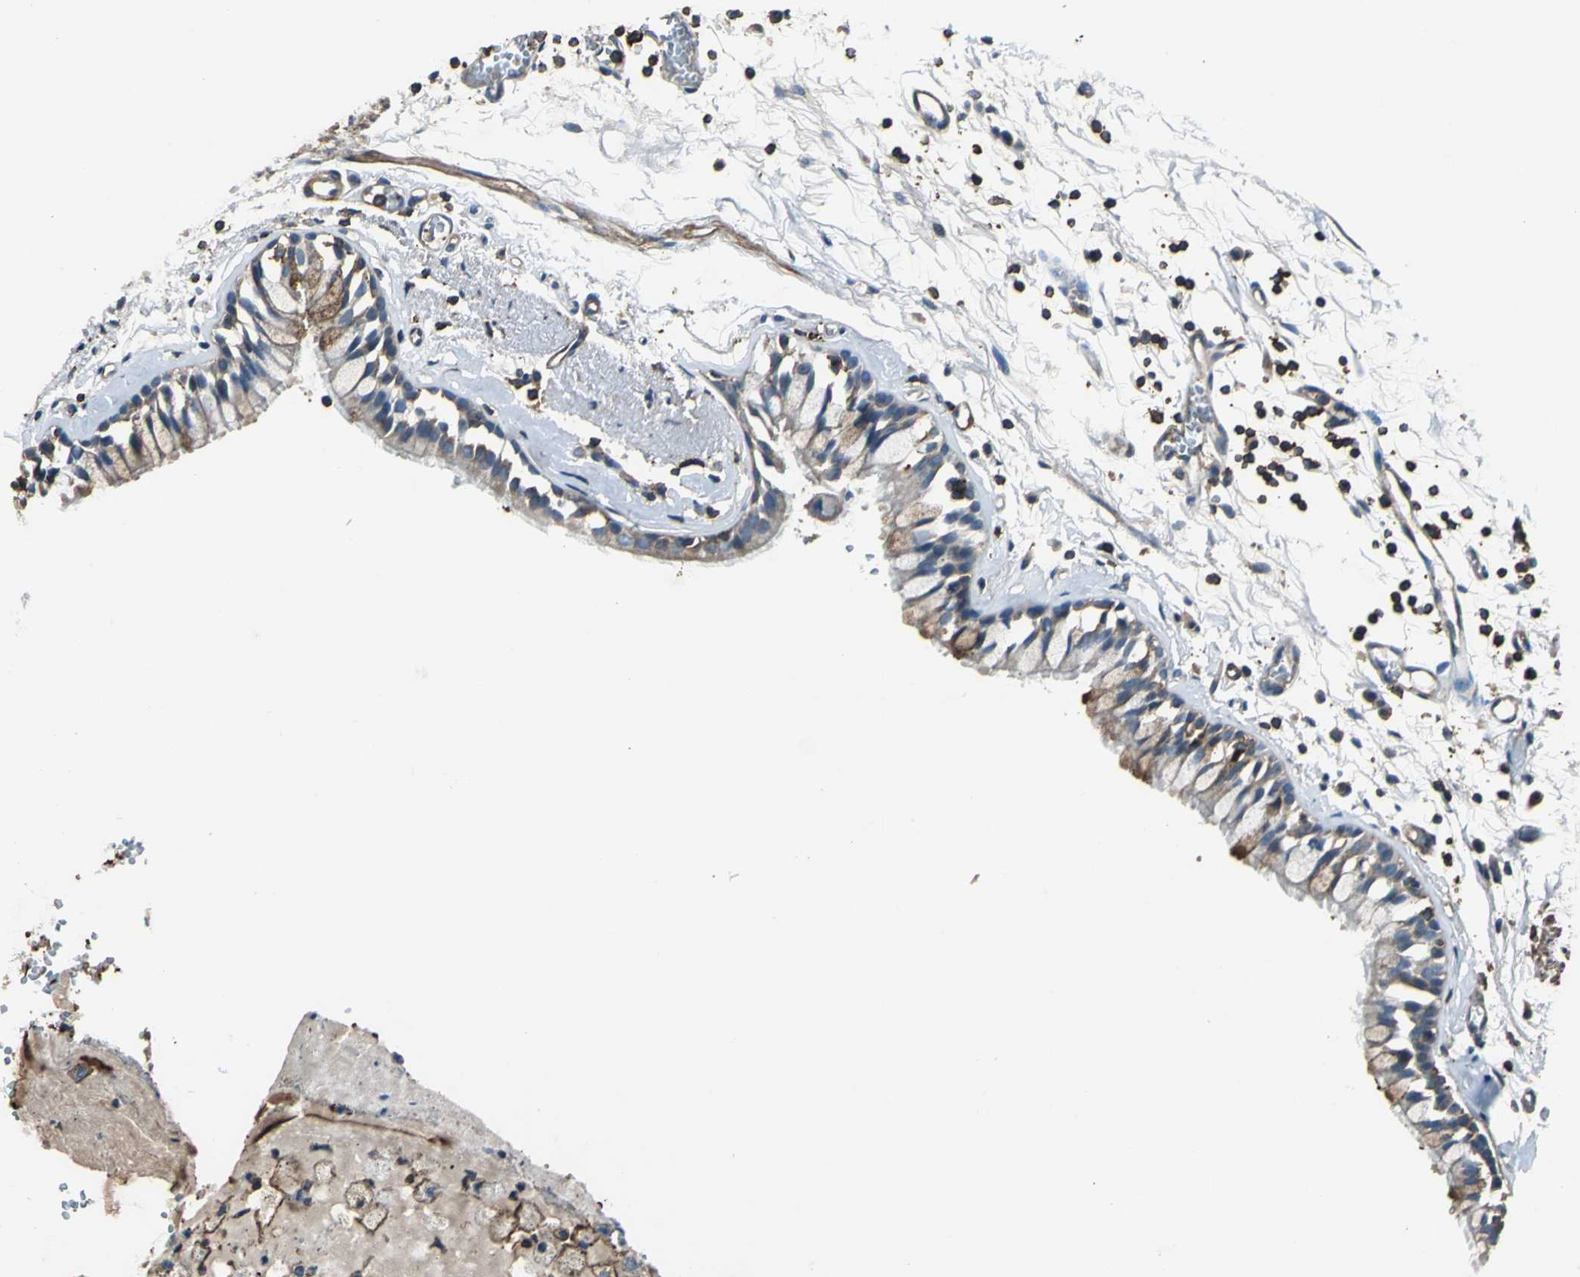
{"staining": {"intensity": "moderate", "quantity": ">75%", "location": "cytoplasmic/membranous"}, "tissue": "bronchus", "cell_type": "Respiratory epithelial cells", "image_type": "normal", "snomed": [{"axis": "morphology", "description": "Normal tissue, NOS"}, {"axis": "topography", "description": "Bronchus"}, {"axis": "topography", "description": "Lung"}], "caption": "Immunohistochemistry staining of unremarkable bronchus, which reveals medium levels of moderate cytoplasmic/membranous staining in about >75% of respiratory epithelial cells indicating moderate cytoplasmic/membranous protein expression. The staining was performed using DAB (brown) for protein detection and nuclei were counterstained in hematoxylin (blue).", "gene": "PARVA", "patient": {"sex": "female", "age": 56}}